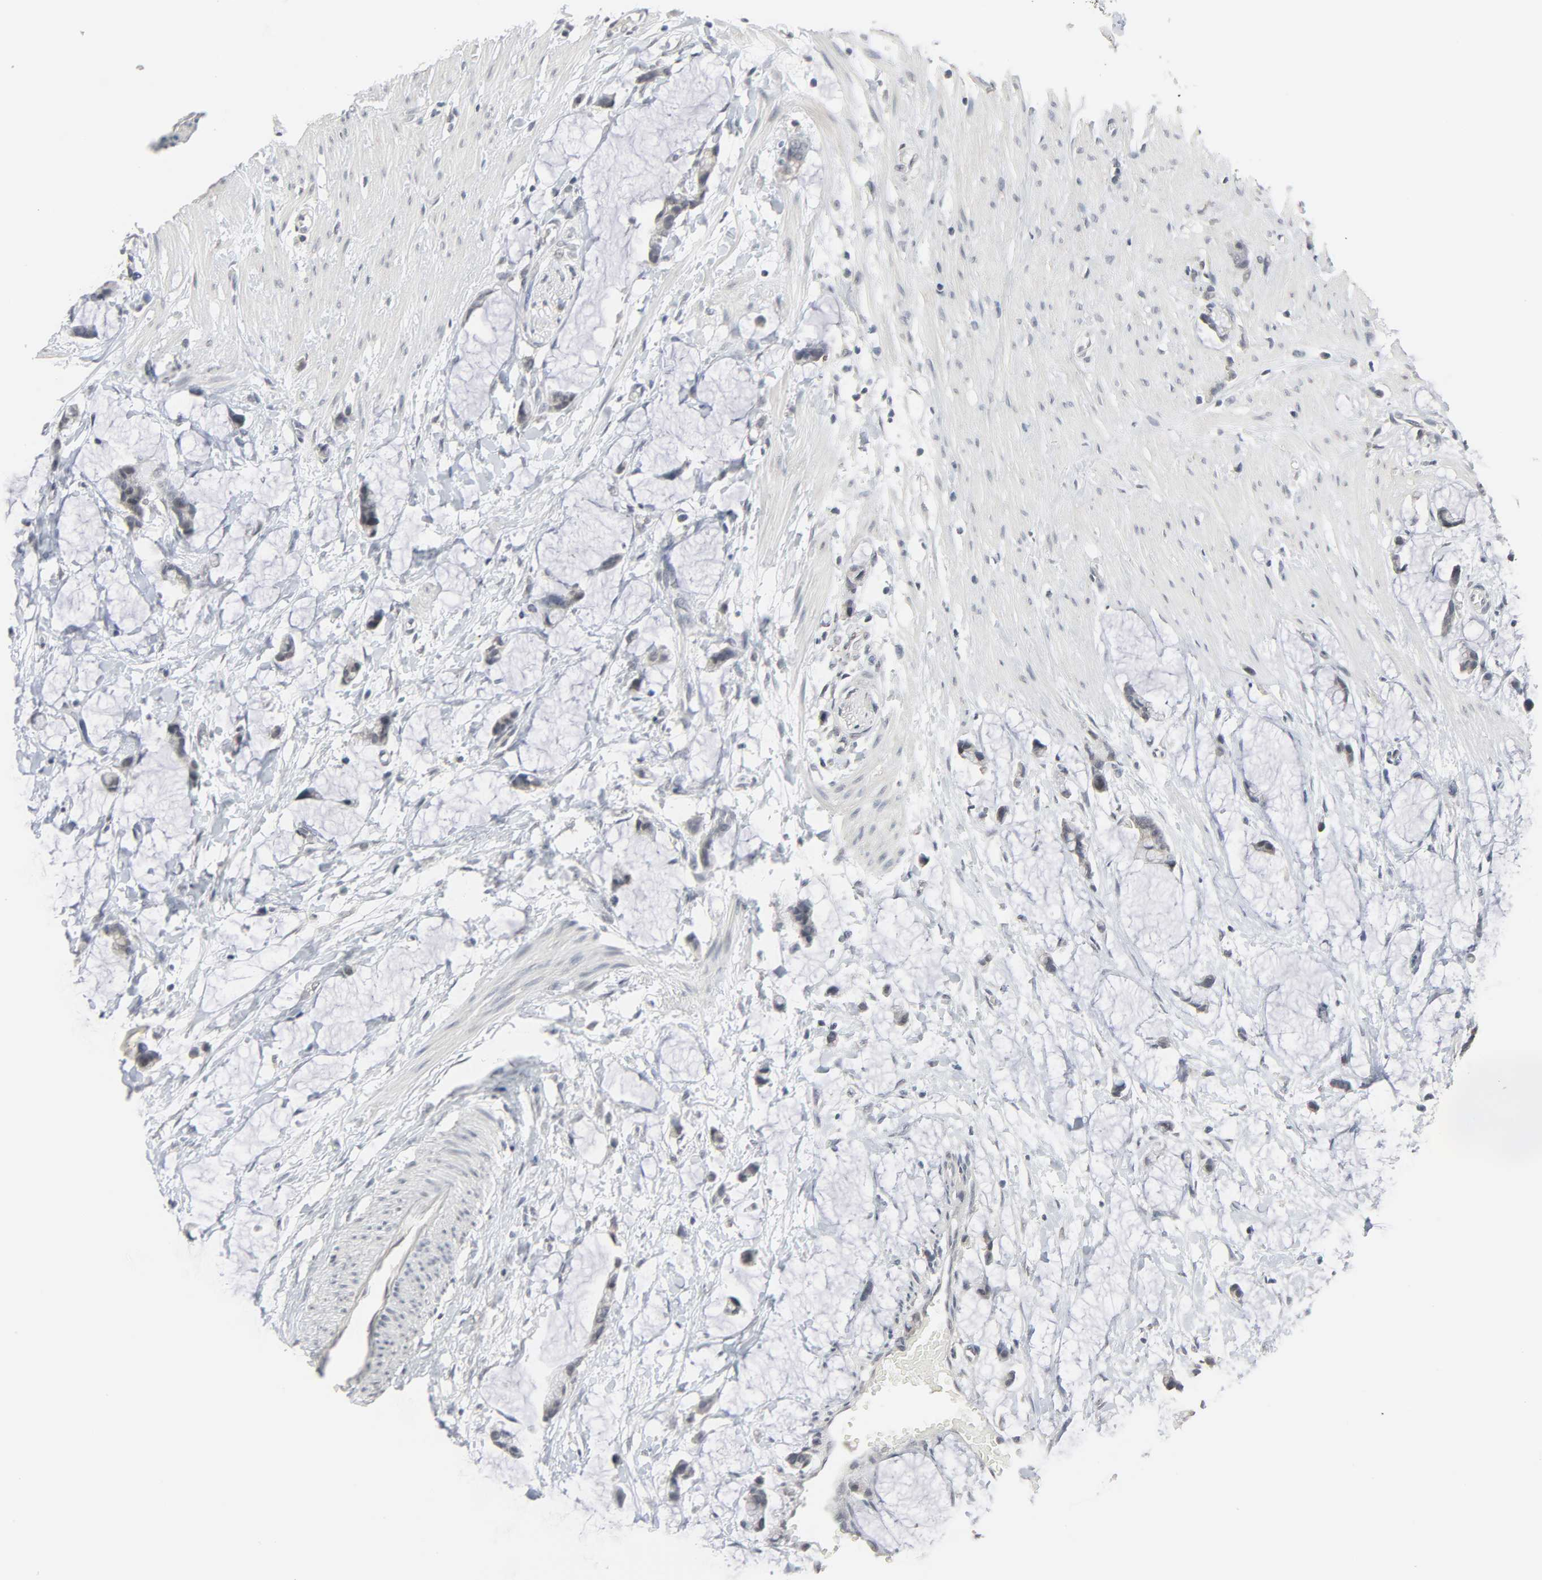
{"staining": {"intensity": "negative", "quantity": "none", "location": "none"}, "tissue": "colorectal cancer", "cell_type": "Tumor cells", "image_type": "cancer", "snomed": [{"axis": "morphology", "description": "Adenocarcinoma, NOS"}, {"axis": "topography", "description": "Colon"}], "caption": "Tumor cells show no significant staining in colorectal cancer. (Stains: DAB (3,3'-diaminobenzidine) immunohistochemistry (IHC) with hematoxylin counter stain, Microscopy: brightfield microscopy at high magnification).", "gene": "MT3", "patient": {"sex": "male", "age": 14}}